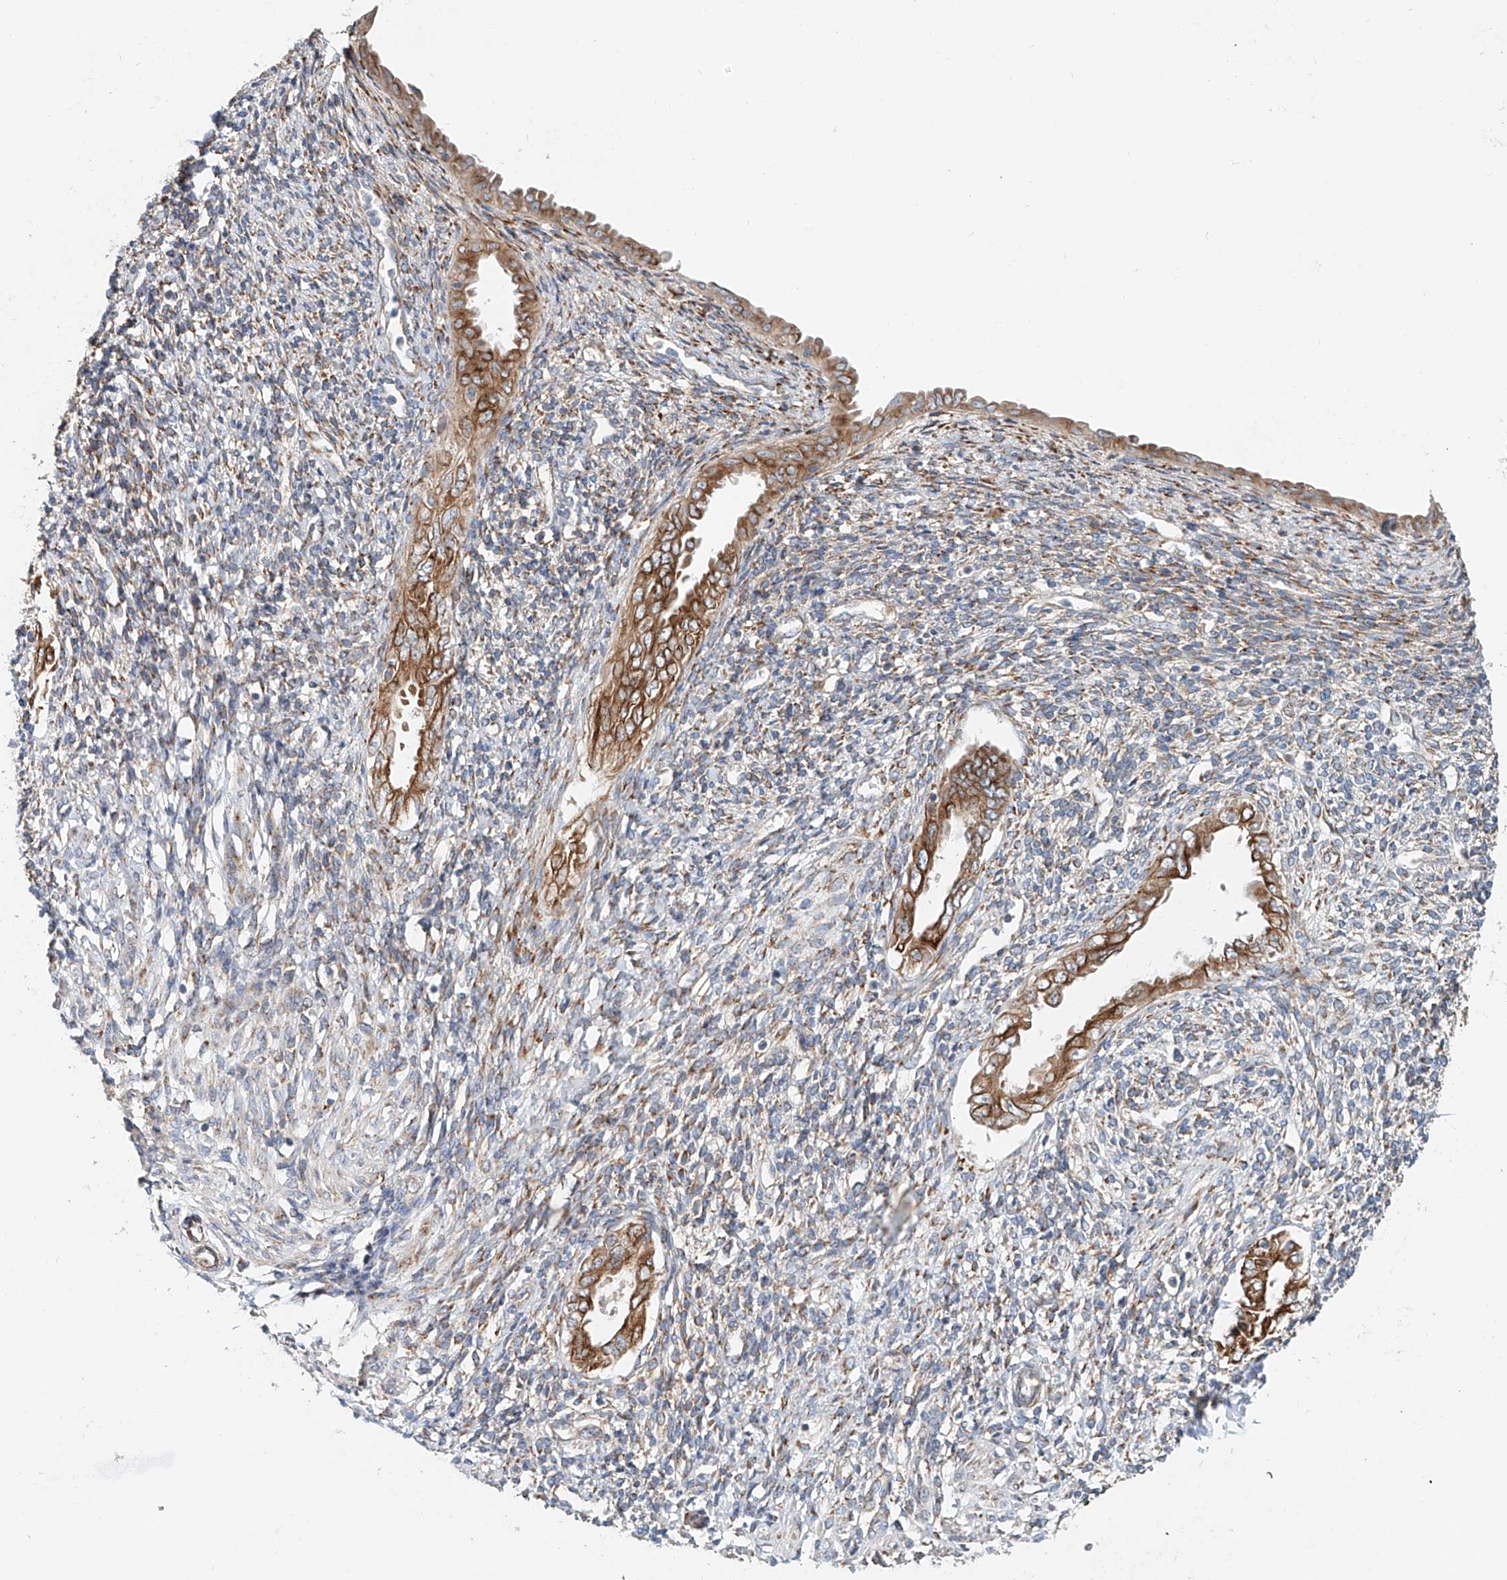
{"staining": {"intensity": "strong", "quantity": "25%-75%", "location": "cytoplasmic/membranous"}, "tissue": "endometrium", "cell_type": "Cells in endometrial stroma", "image_type": "normal", "snomed": [{"axis": "morphology", "description": "Normal tissue, NOS"}, {"axis": "topography", "description": "Endometrium"}], "caption": "The immunohistochemical stain labels strong cytoplasmic/membranous positivity in cells in endometrial stroma of benign endometrium. The staining is performed using DAB brown chromogen to label protein expression. The nuclei are counter-stained blue using hematoxylin.", "gene": "SNAP29", "patient": {"sex": "female", "age": 66}}